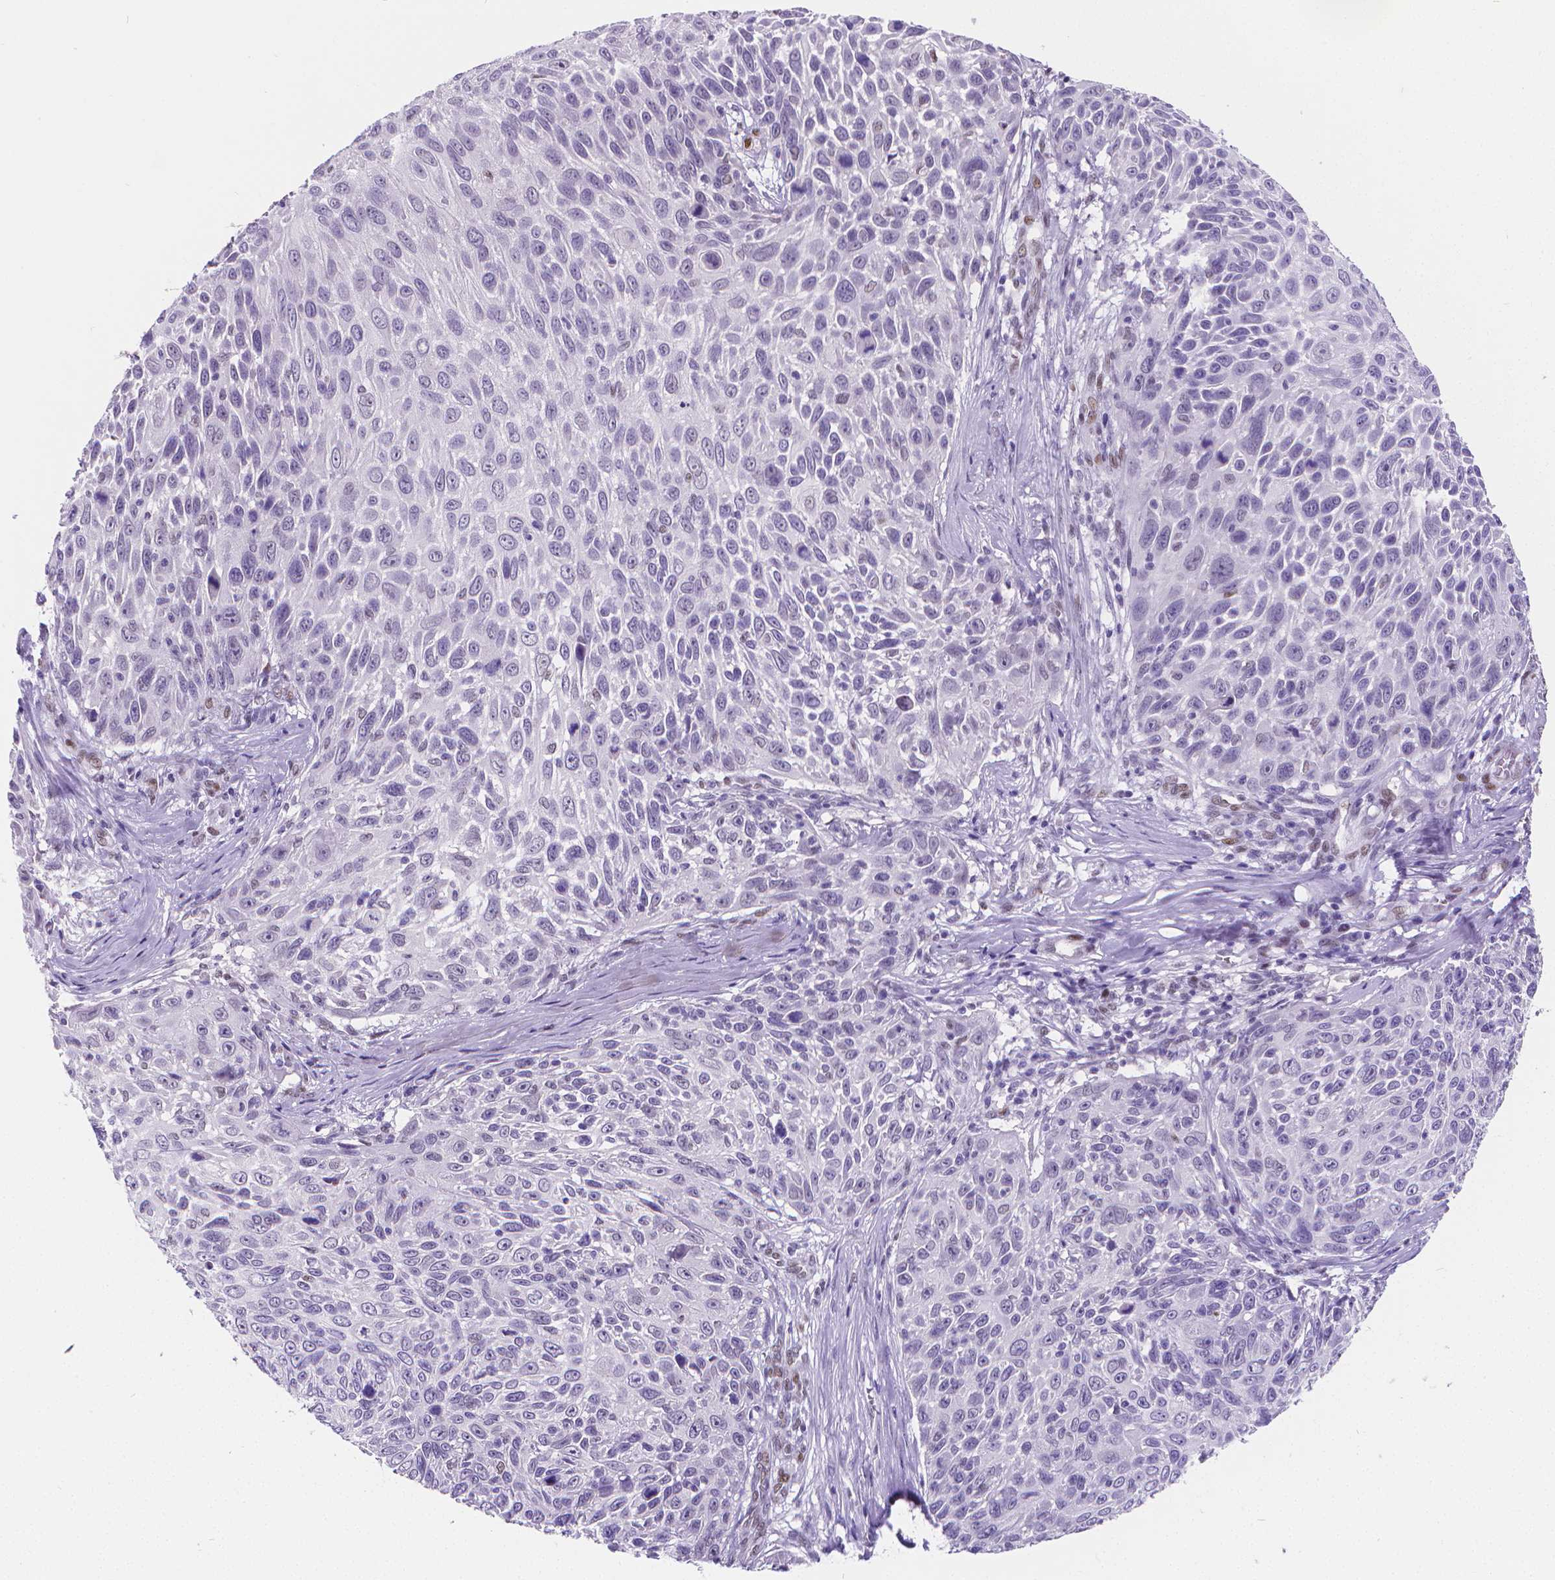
{"staining": {"intensity": "negative", "quantity": "none", "location": "none"}, "tissue": "skin cancer", "cell_type": "Tumor cells", "image_type": "cancer", "snomed": [{"axis": "morphology", "description": "Squamous cell carcinoma, NOS"}, {"axis": "topography", "description": "Skin"}], "caption": "The immunohistochemistry (IHC) histopathology image has no significant positivity in tumor cells of skin cancer tissue.", "gene": "MEF2C", "patient": {"sex": "male", "age": 92}}